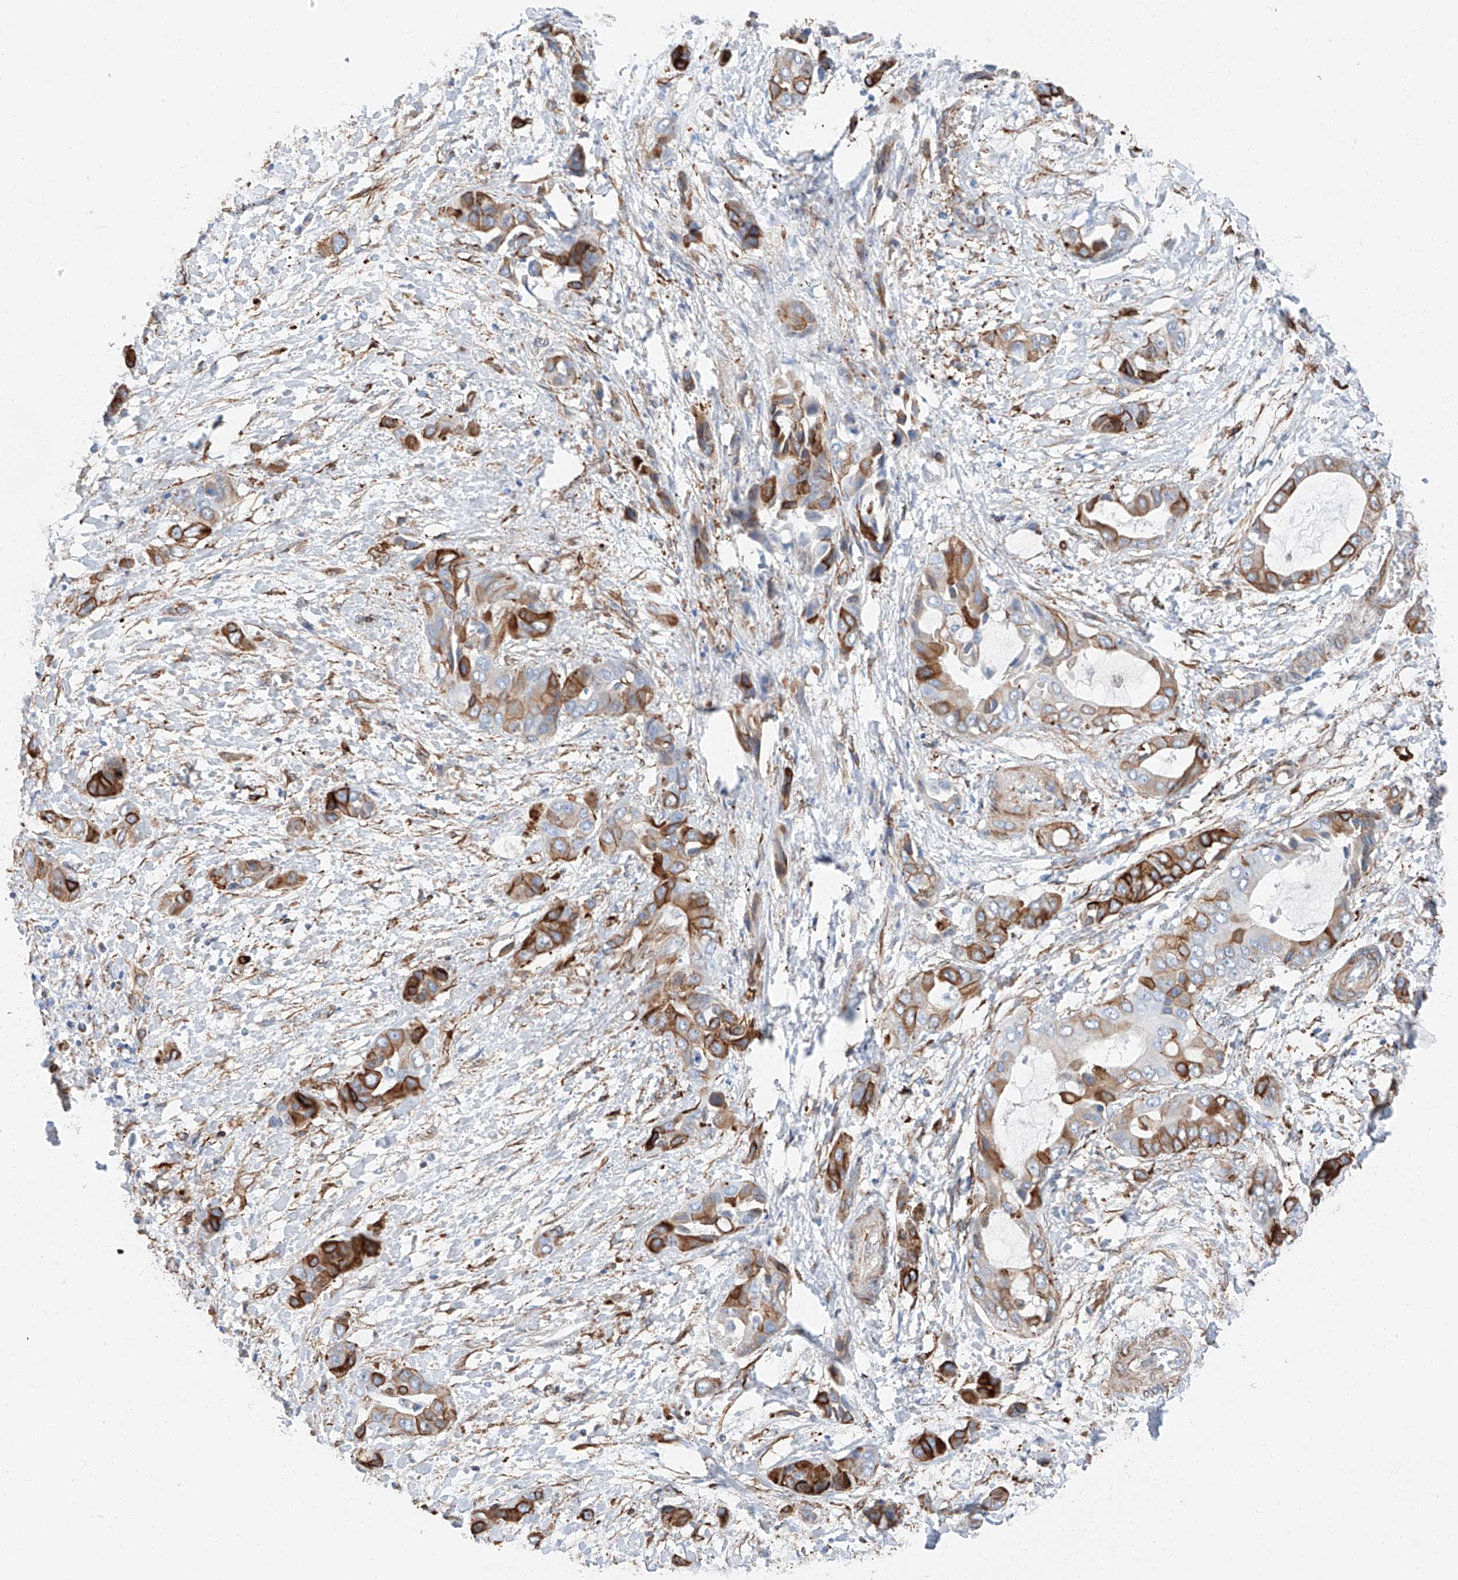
{"staining": {"intensity": "moderate", "quantity": "25%-75%", "location": "cytoplasmic/membranous"}, "tissue": "liver cancer", "cell_type": "Tumor cells", "image_type": "cancer", "snomed": [{"axis": "morphology", "description": "Cholangiocarcinoma"}, {"axis": "topography", "description": "Liver"}], "caption": "Cholangiocarcinoma (liver) tissue demonstrates moderate cytoplasmic/membranous positivity in approximately 25%-75% of tumor cells, visualized by immunohistochemistry. (Stains: DAB (3,3'-diaminobenzidine) in brown, nuclei in blue, Microscopy: brightfield microscopy at high magnification).", "gene": "ZNF804A", "patient": {"sex": "female", "age": 52}}